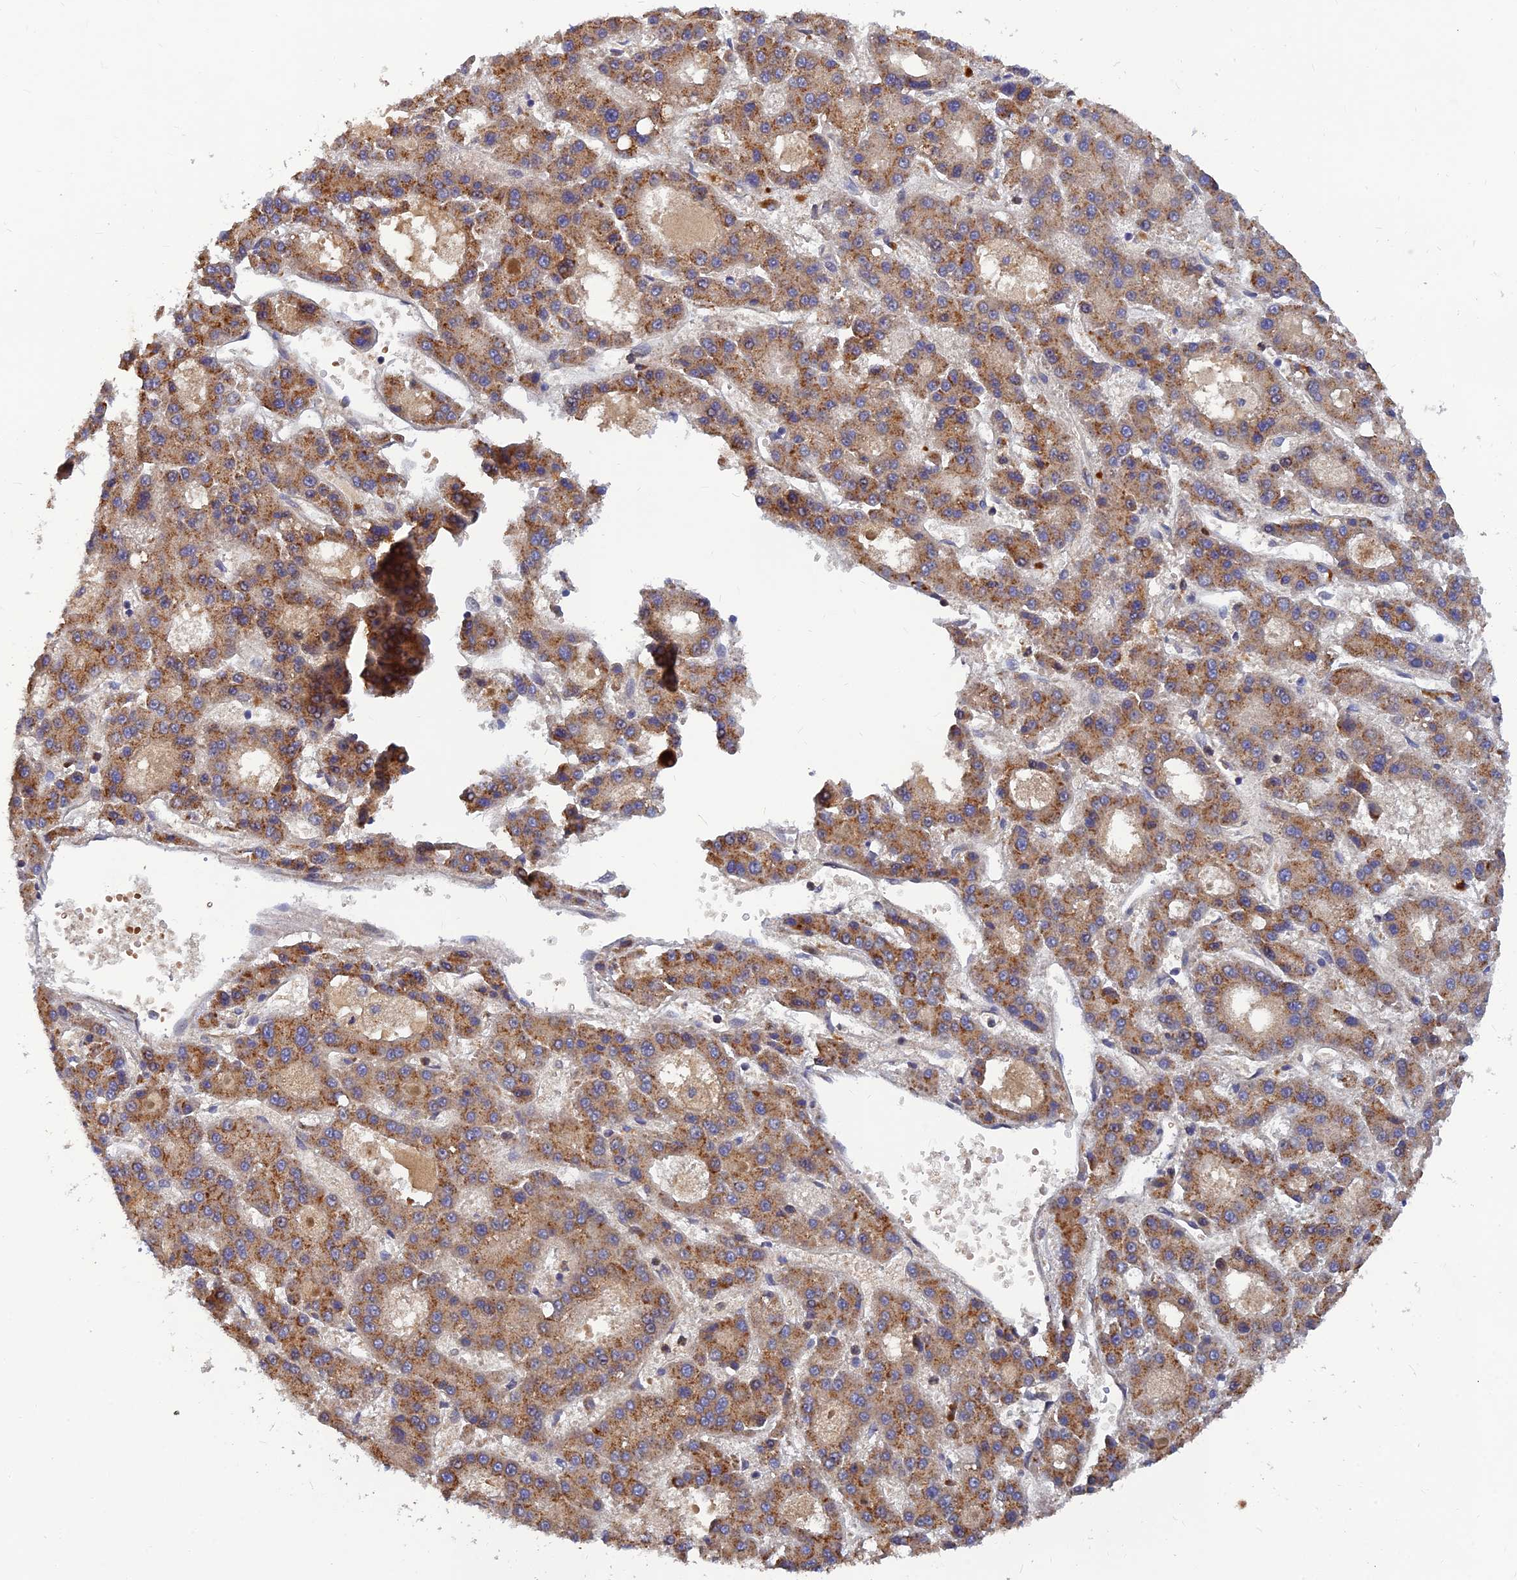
{"staining": {"intensity": "moderate", "quantity": ">75%", "location": "cytoplasmic/membranous"}, "tissue": "liver cancer", "cell_type": "Tumor cells", "image_type": "cancer", "snomed": [{"axis": "morphology", "description": "Carcinoma, Hepatocellular, NOS"}, {"axis": "topography", "description": "Liver"}], "caption": "IHC image of human hepatocellular carcinoma (liver) stained for a protein (brown), which demonstrates medium levels of moderate cytoplasmic/membranous positivity in about >75% of tumor cells.", "gene": "FAM151B", "patient": {"sex": "male", "age": 70}}